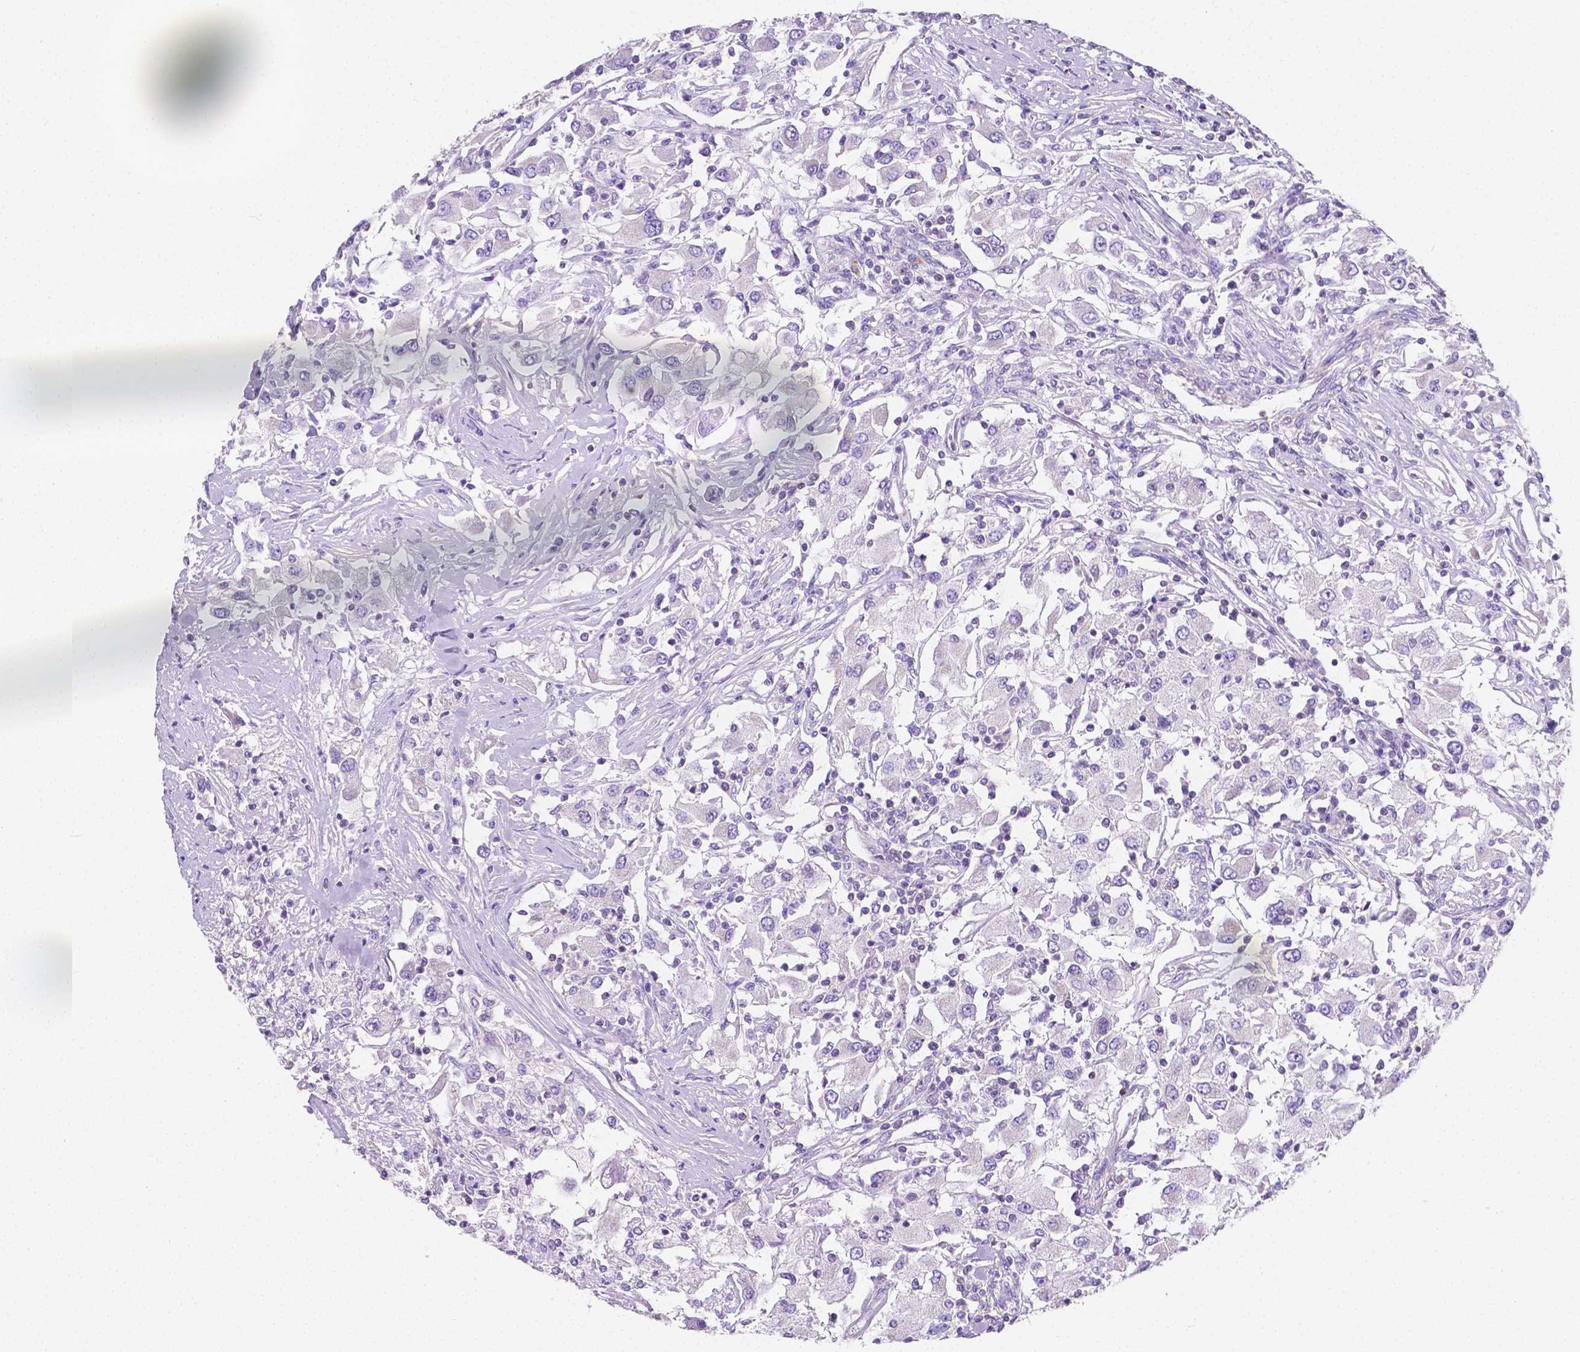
{"staining": {"intensity": "negative", "quantity": "none", "location": "none"}, "tissue": "renal cancer", "cell_type": "Tumor cells", "image_type": "cancer", "snomed": [{"axis": "morphology", "description": "Adenocarcinoma, NOS"}, {"axis": "topography", "description": "Kidney"}], "caption": "Immunohistochemistry photomicrograph of renal cancer stained for a protein (brown), which reveals no positivity in tumor cells. The staining was performed using DAB to visualize the protein expression in brown, while the nuclei were stained in blue with hematoxylin (Magnification: 20x).", "gene": "SGTB", "patient": {"sex": "female", "age": 67}}